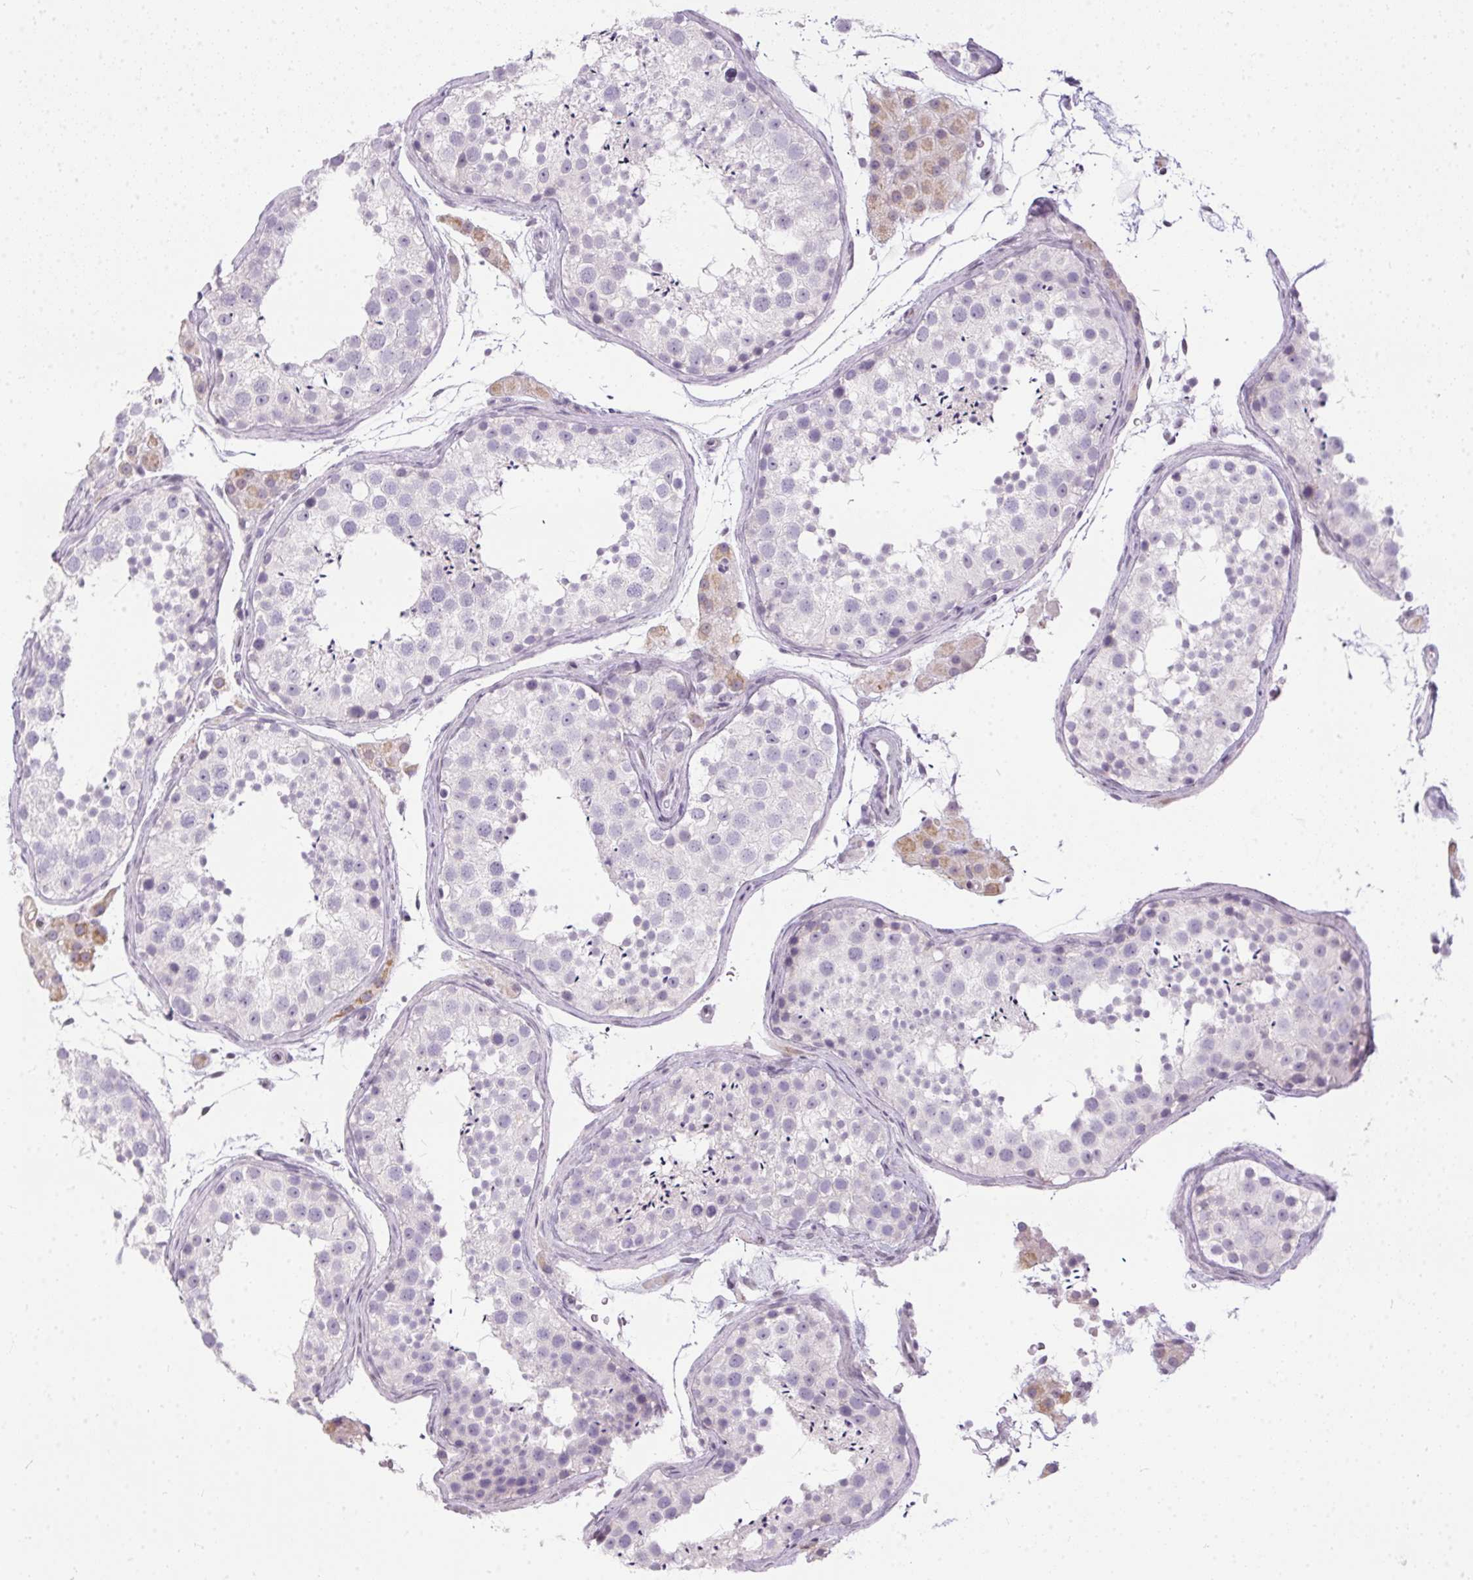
{"staining": {"intensity": "negative", "quantity": "none", "location": "none"}, "tissue": "testis", "cell_type": "Cells in seminiferous ducts", "image_type": "normal", "snomed": [{"axis": "morphology", "description": "Normal tissue, NOS"}, {"axis": "topography", "description": "Testis"}], "caption": "Photomicrograph shows no significant protein staining in cells in seminiferous ducts of unremarkable testis.", "gene": "GBP6", "patient": {"sex": "male", "age": 41}}